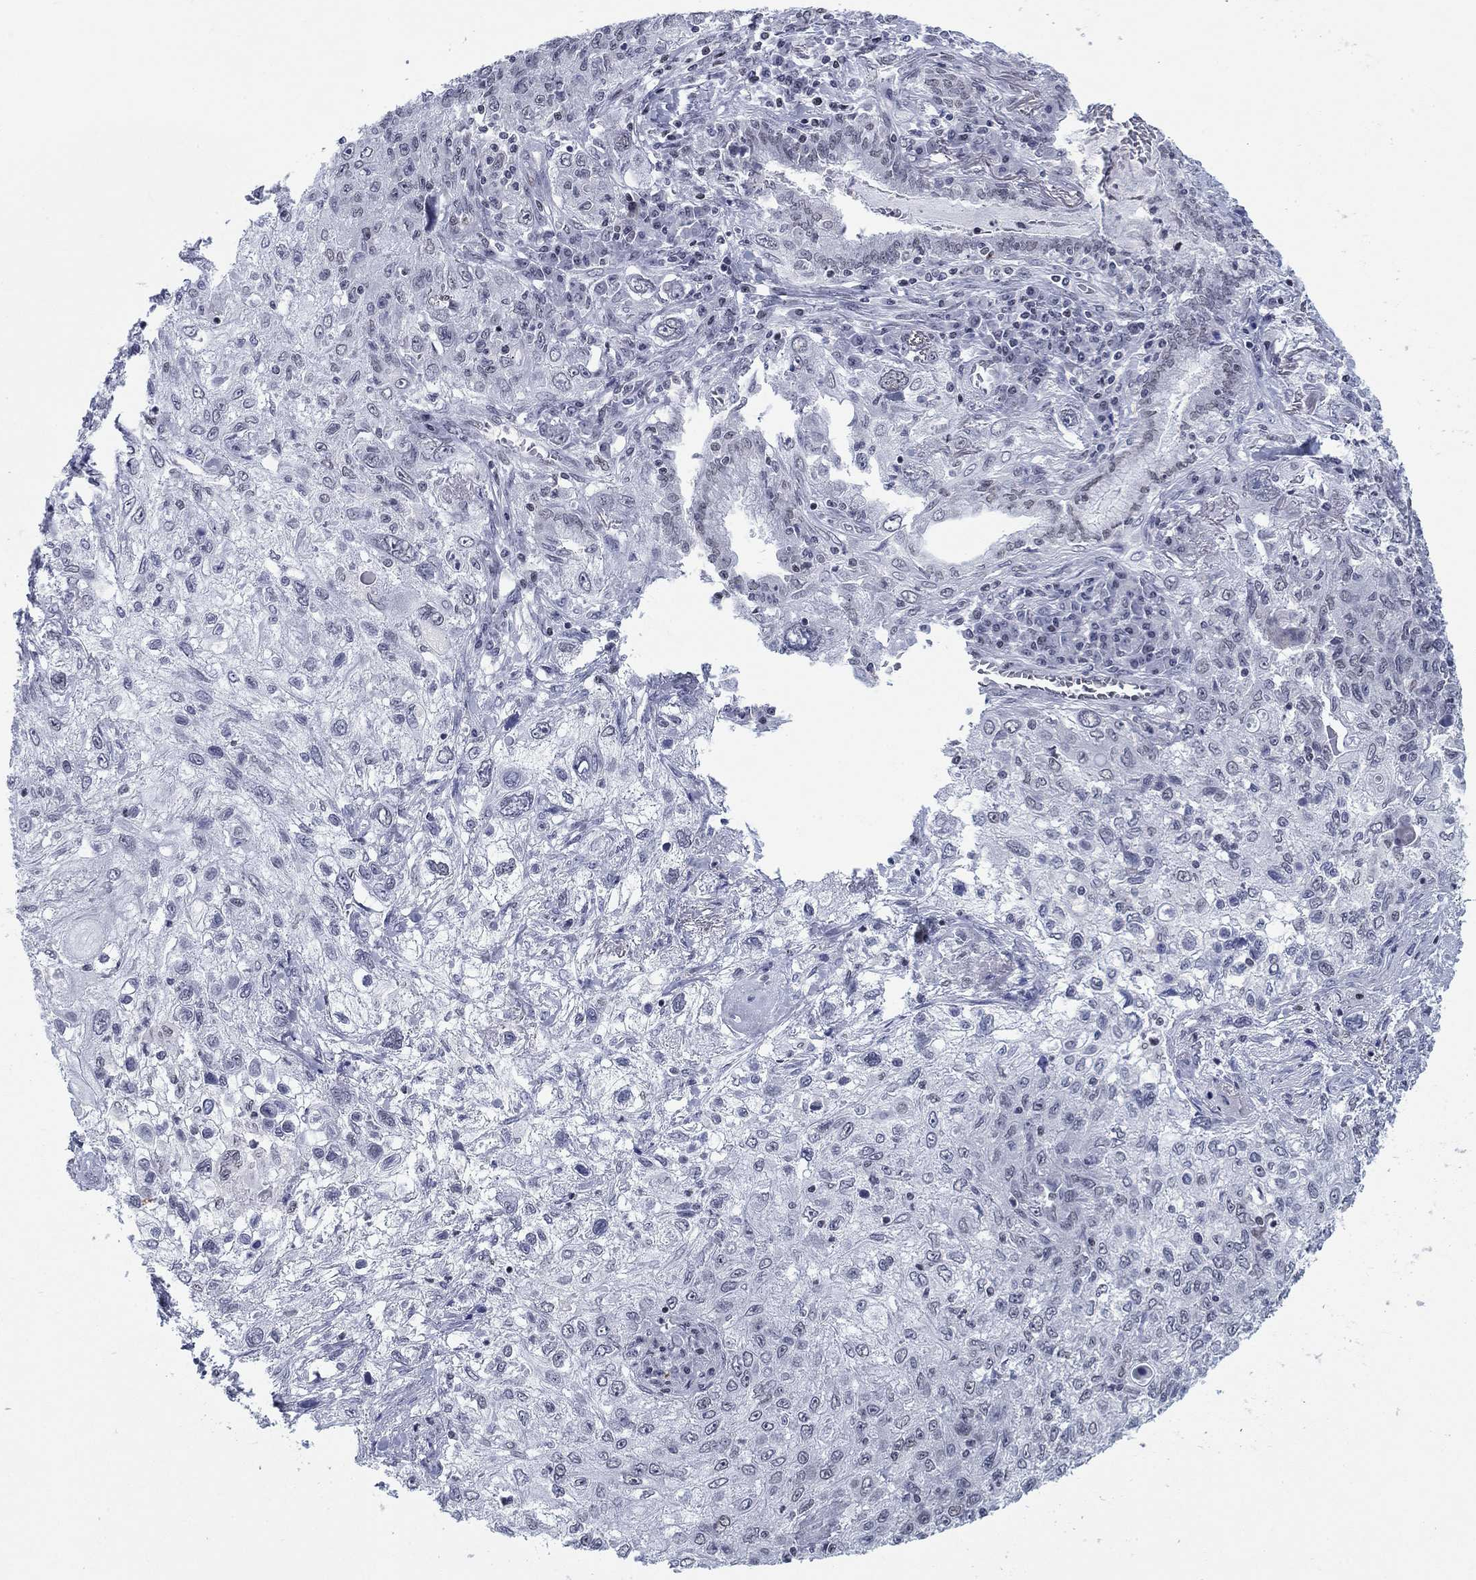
{"staining": {"intensity": "negative", "quantity": "none", "location": "none"}, "tissue": "lung cancer", "cell_type": "Tumor cells", "image_type": "cancer", "snomed": [{"axis": "morphology", "description": "Squamous cell carcinoma, NOS"}, {"axis": "topography", "description": "Lung"}], "caption": "Protein analysis of lung cancer (squamous cell carcinoma) shows no significant positivity in tumor cells. The staining is performed using DAB brown chromogen with nuclei counter-stained in using hematoxylin.", "gene": "NPAS3", "patient": {"sex": "female", "age": 69}}